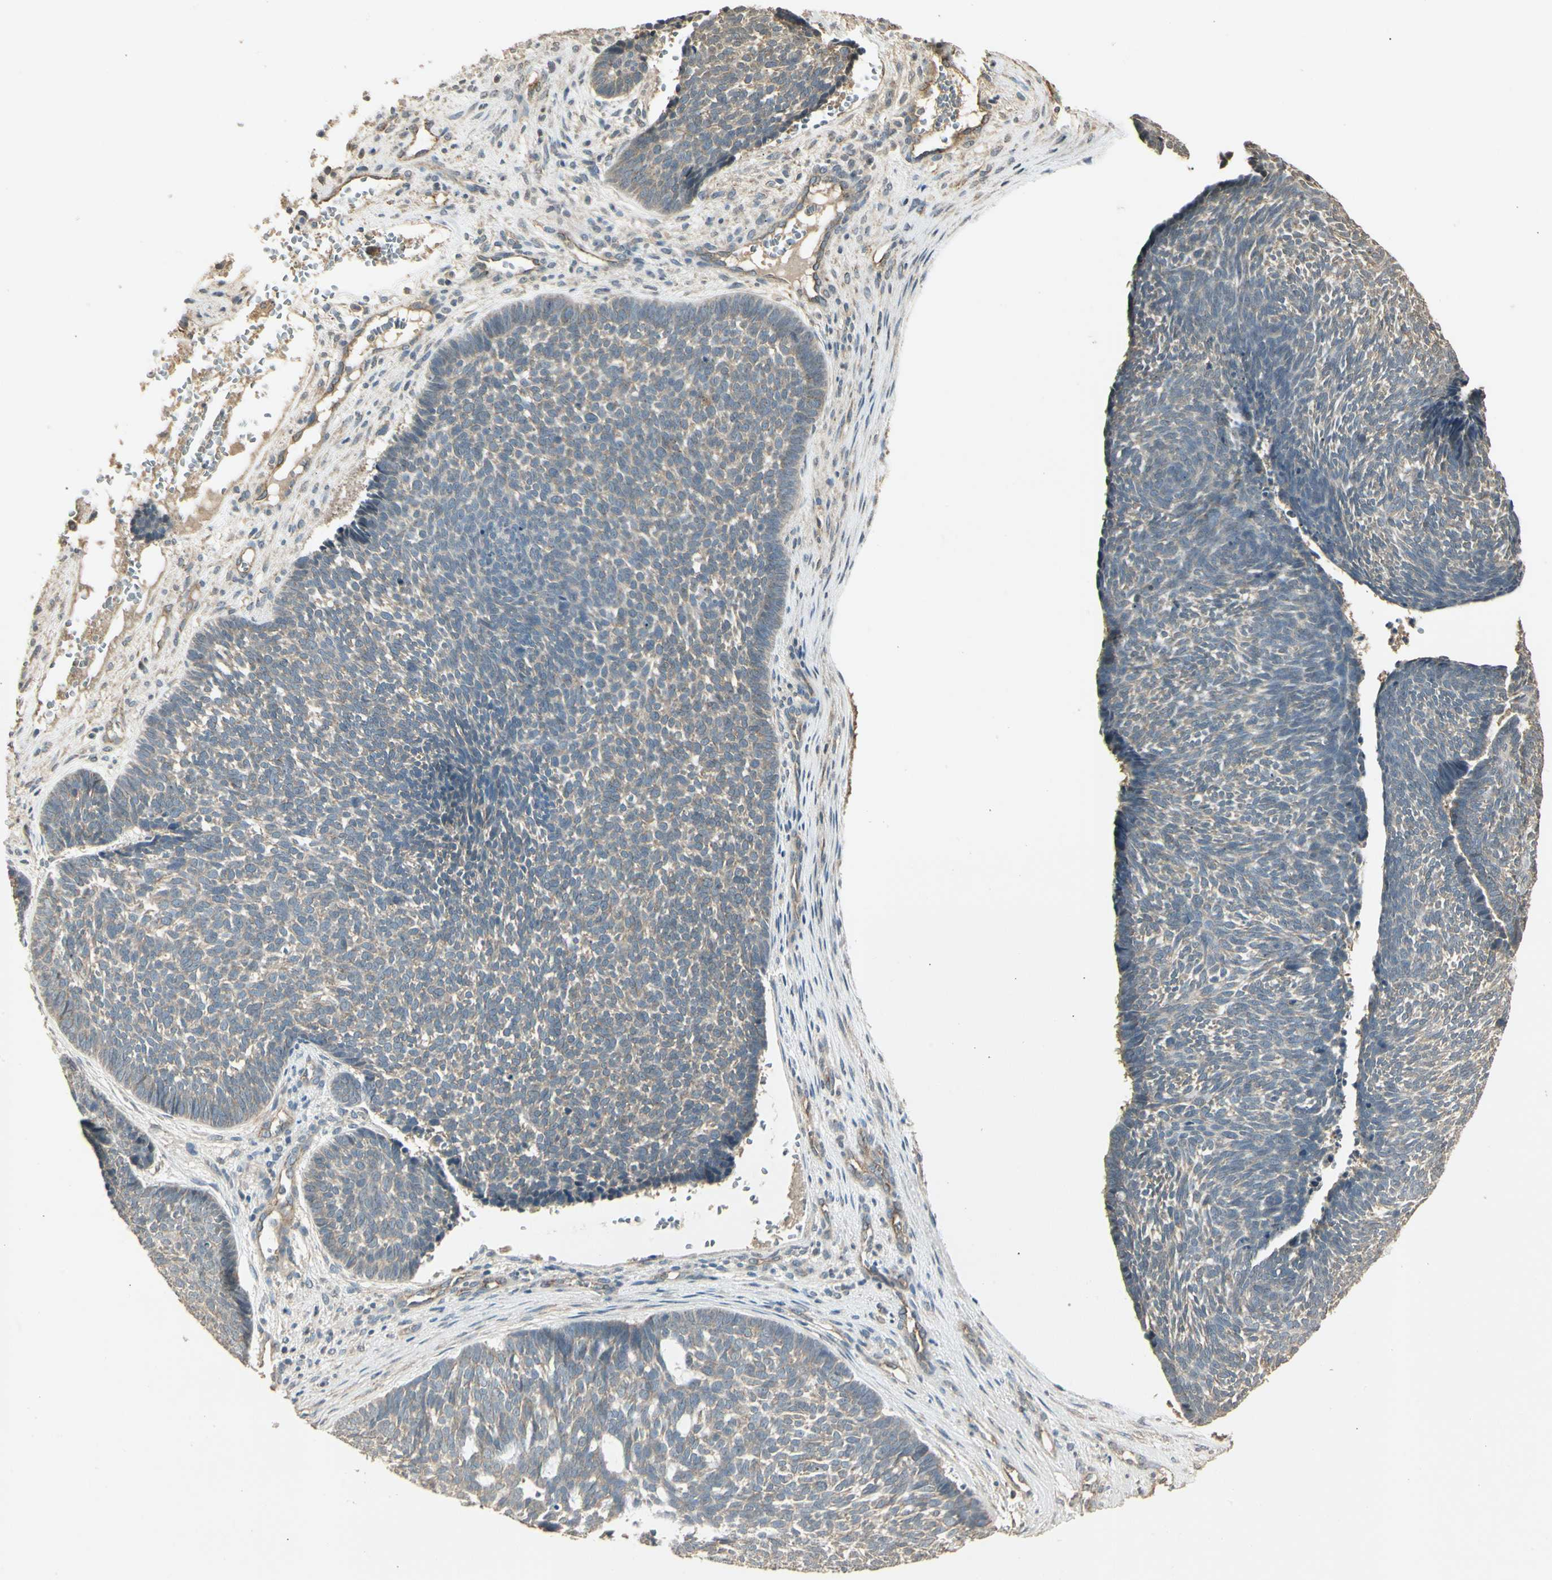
{"staining": {"intensity": "weak", "quantity": "<25%", "location": "cytoplasmic/membranous"}, "tissue": "skin cancer", "cell_type": "Tumor cells", "image_type": "cancer", "snomed": [{"axis": "morphology", "description": "Basal cell carcinoma"}, {"axis": "topography", "description": "Skin"}], "caption": "DAB immunohistochemical staining of skin cancer demonstrates no significant staining in tumor cells.", "gene": "RNF180", "patient": {"sex": "male", "age": 84}}